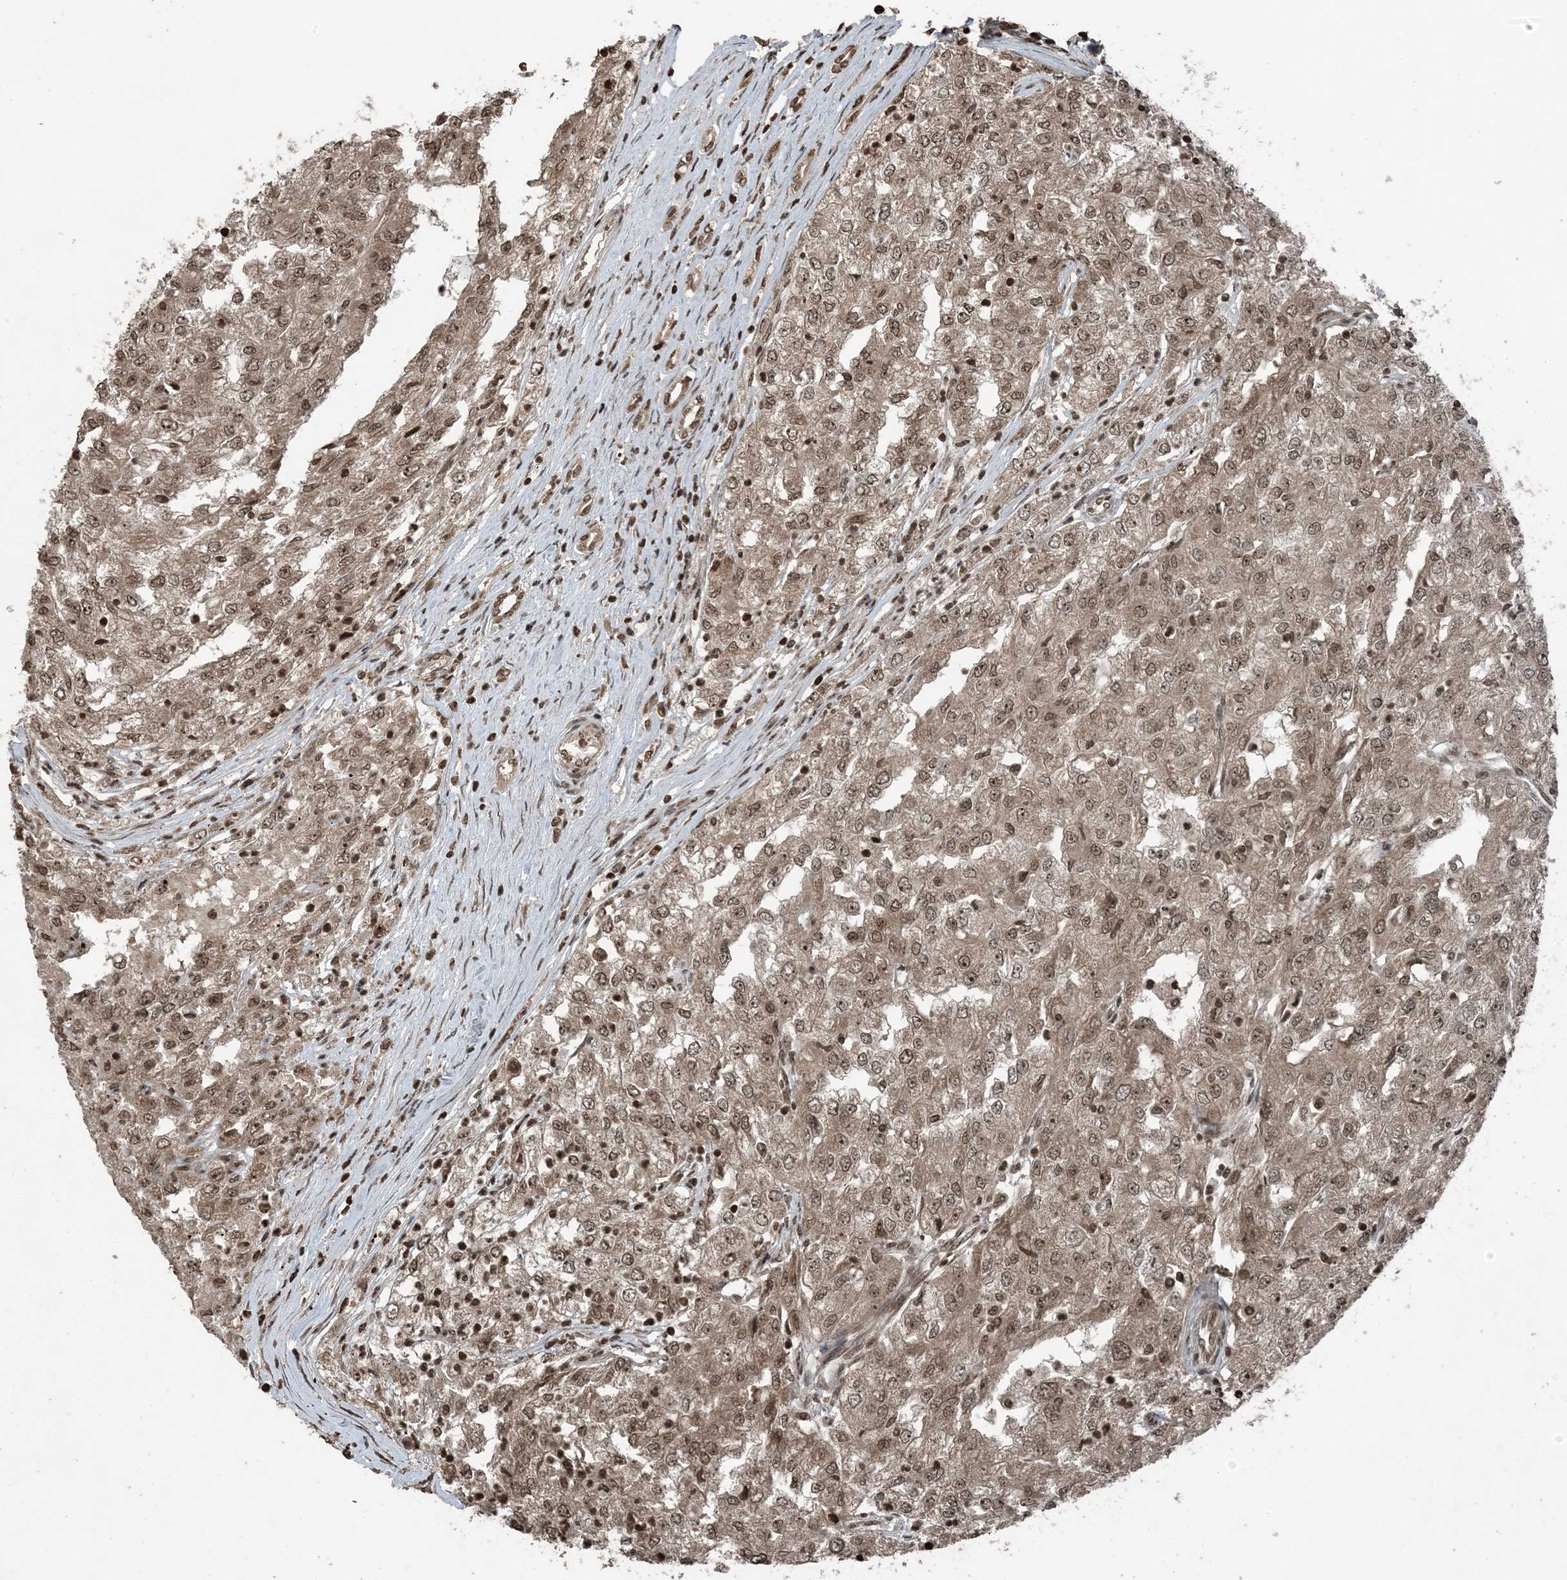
{"staining": {"intensity": "moderate", "quantity": ">75%", "location": "cytoplasmic/membranous,nuclear"}, "tissue": "renal cancer", "cell_type": "Tumor cells", "image_type": "cancer", "snomed": [{"axis": "morphology", "description": "Adenocarcinoma, NOS"}, {"axis": "topography", "description": "Kidney"}], "caption": "This micrograph exhibits renal cancer stained with immunohistochemistry to label a protein in brown. The cytoplasmic/membranous and nuclear of tumor cells show moderate positivity for the protein. Nuclei are counter-stained blue.", "gene": "ZFAND2B", "patient": {"sex": "female", "age": 54}}